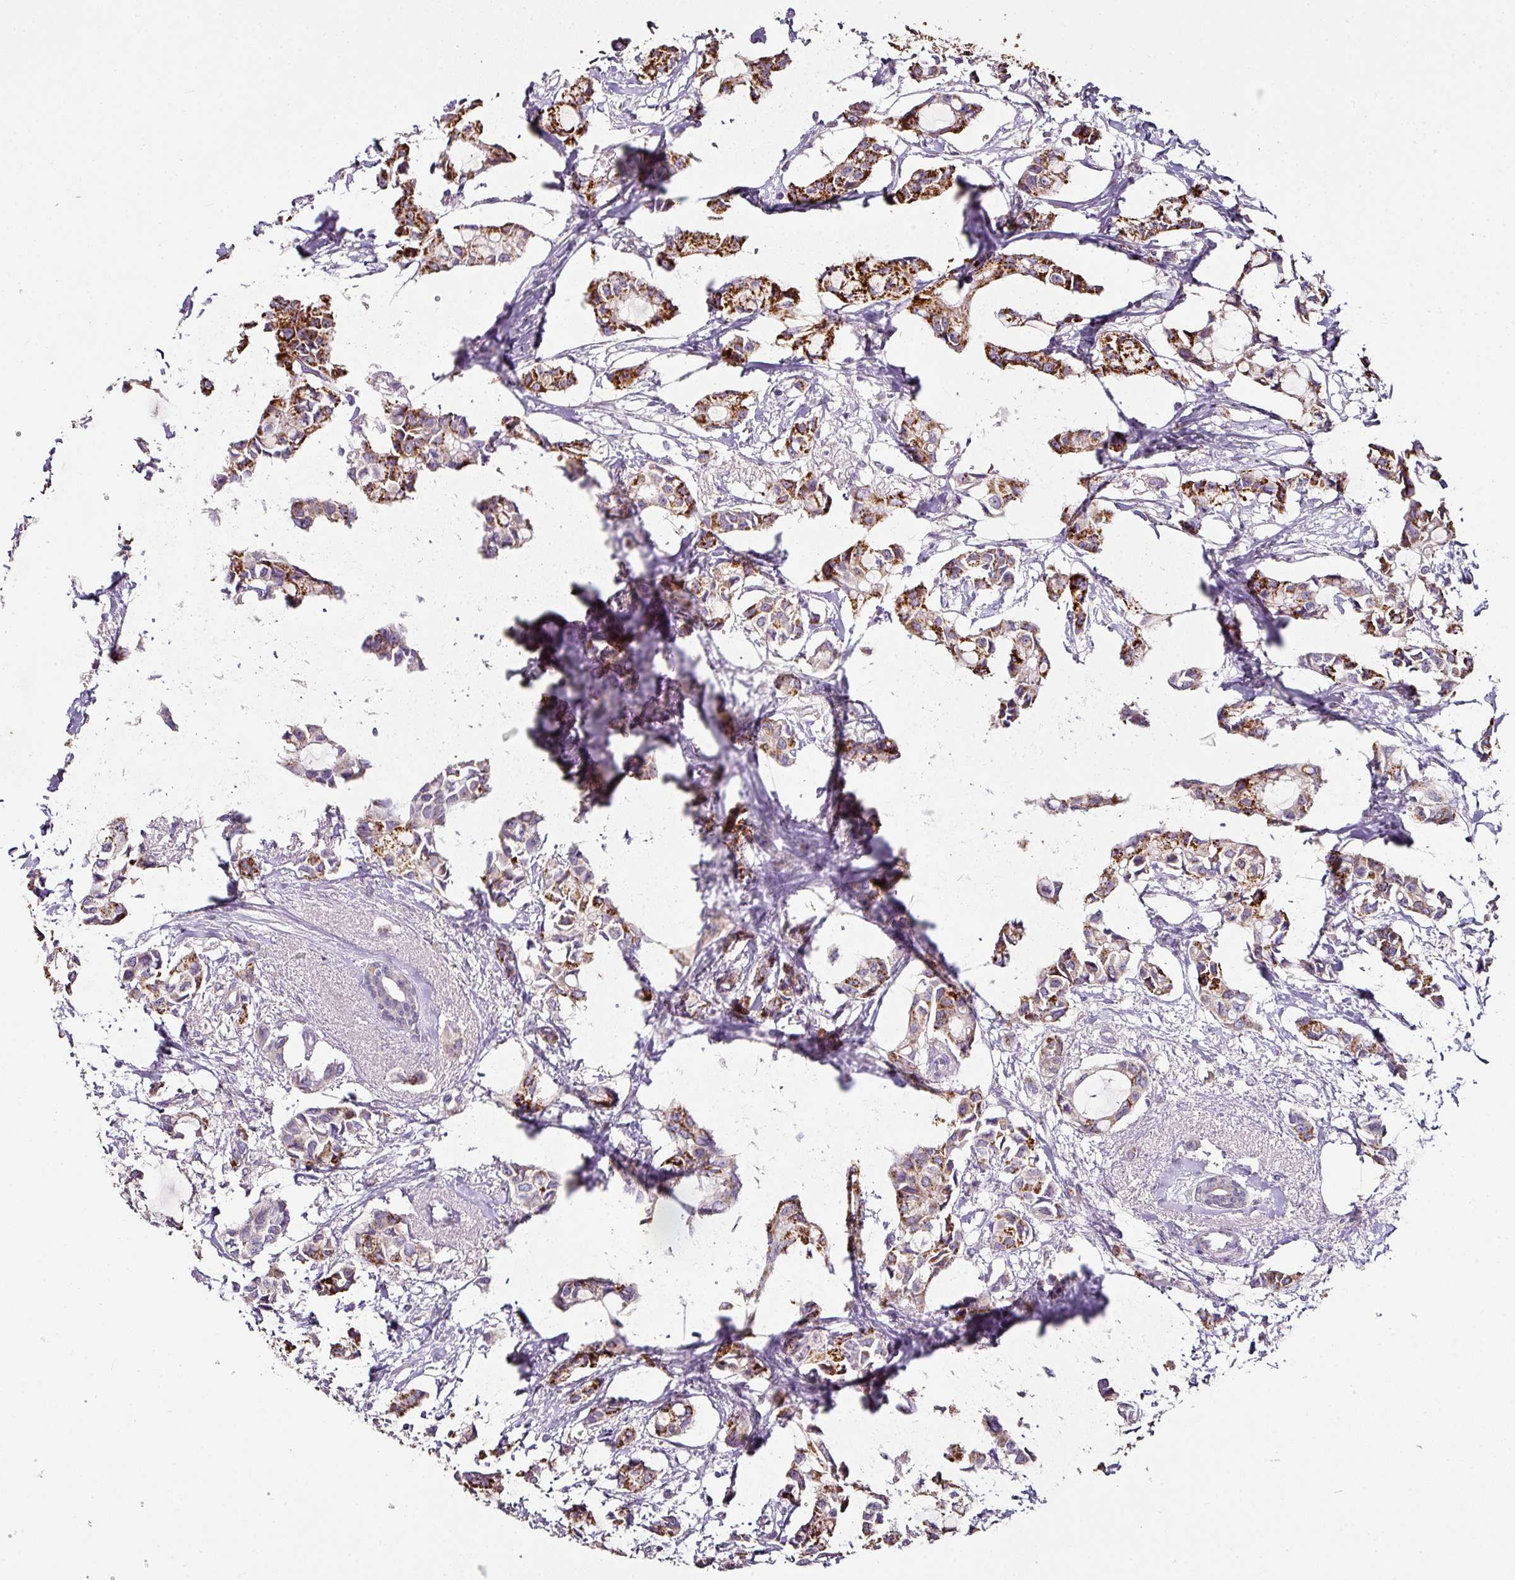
{"staining": {"intensity": "strong", "quantity": "25%-75%", "location": "cytoplasmic/membranous"}, "tissue": "breast cancer", "cell_type": "Tumor cells", "image_type": "cancer", "snomed": [{"axis": "morphology", "description": "Duct carcinoma"}, {"axis": "topography", "description": "Breast"}], "caption": "Protein expression analysis of human breast intraductal carcinoma reveals strong cytoplasmic/membranous positivity in about 25%-75% of tumor cells.", "gene": "SKIC2", "patient": {"sex": "female", "age": 73}}